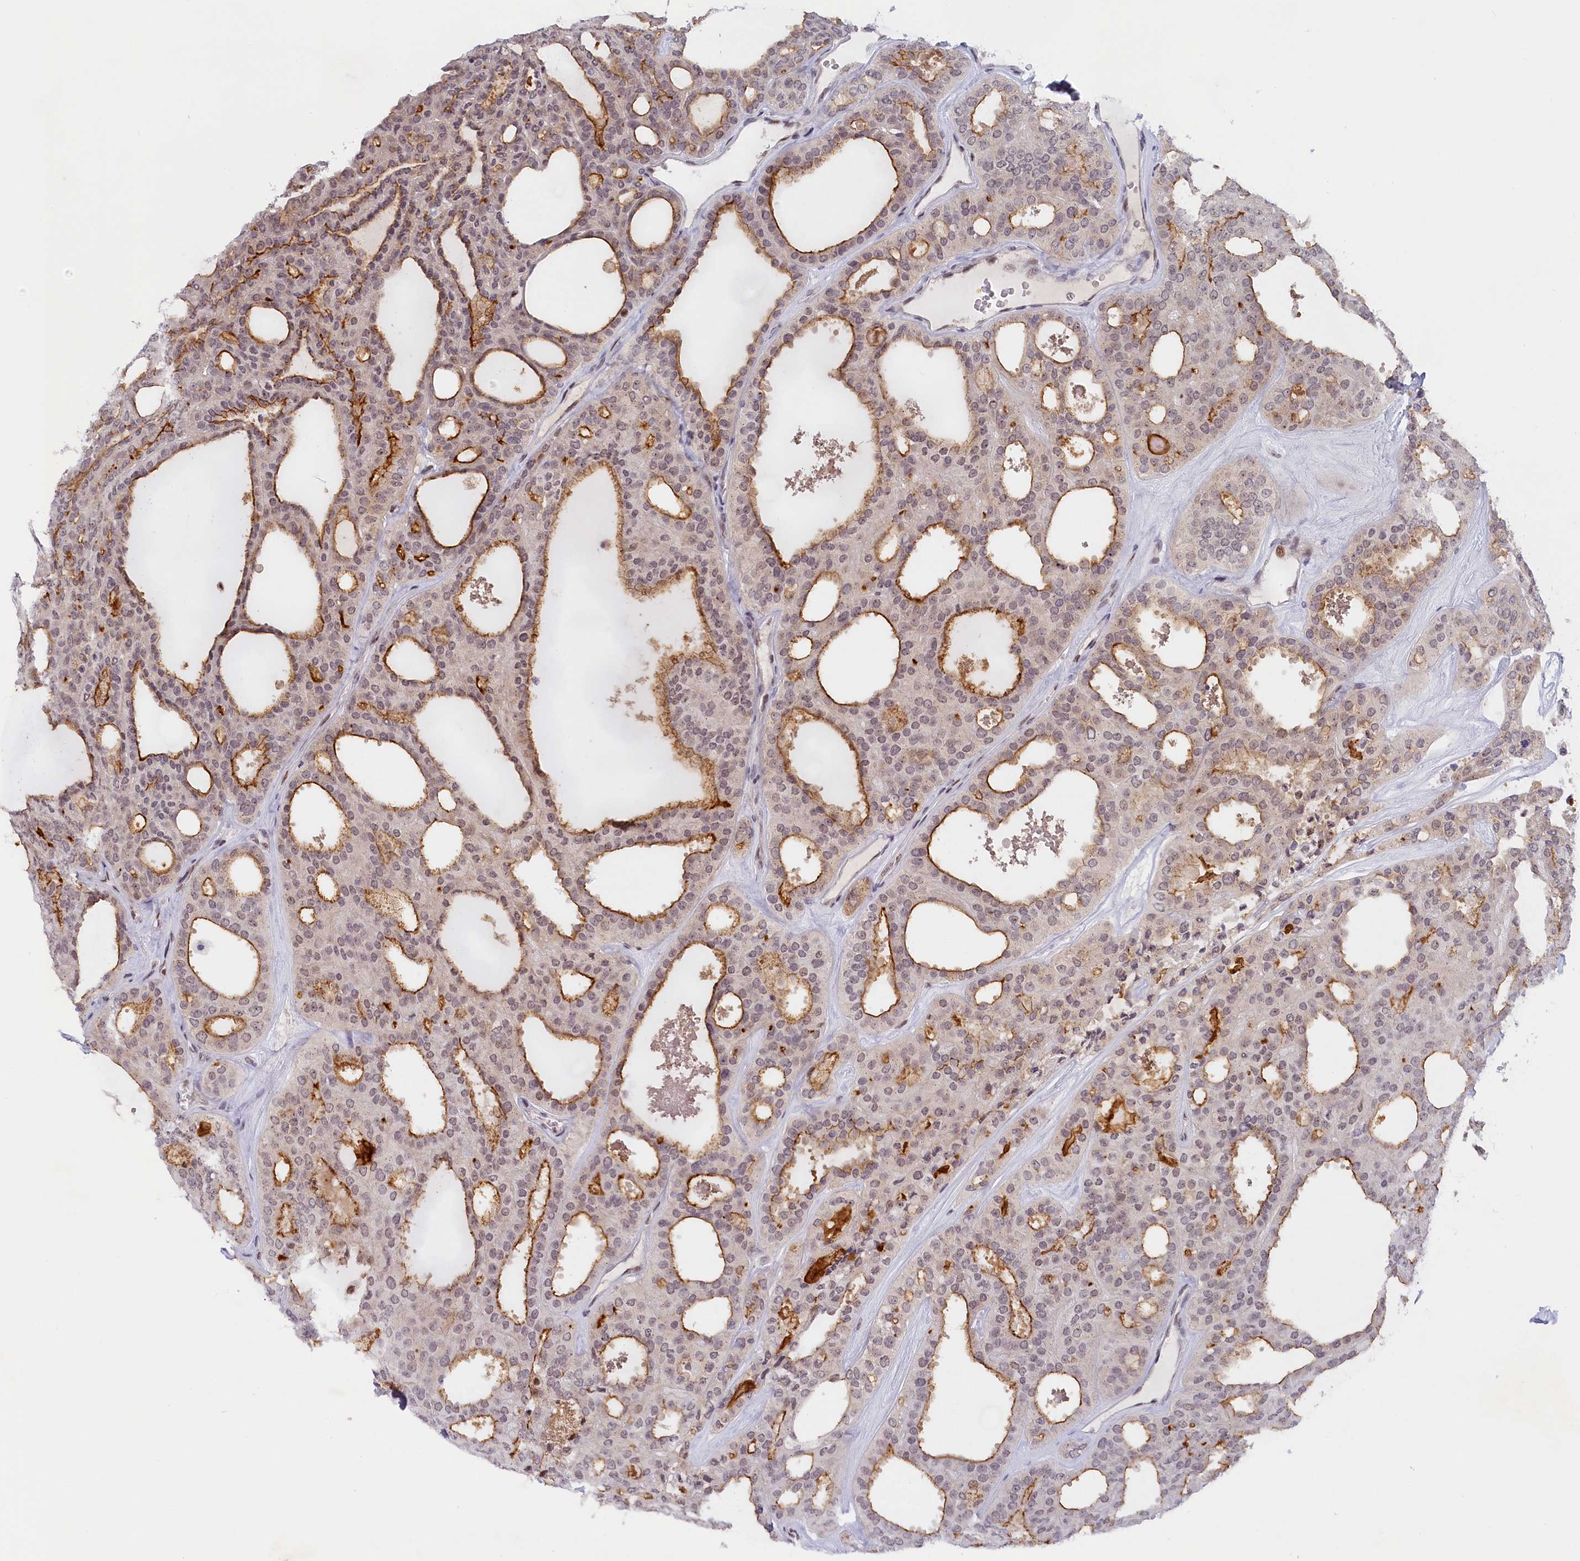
{"staining": {"intensity": "strong", "quantity": "25%-75%", "location": "cytoplasmic/membranous"}, "tissue": "thyroid cancer", "cell_type": "Tumor cells", "image_type": "cancer", "snomed": [{"axis": "morphology", "description": "Follicular adenoma carcinoma, NOS"}, {"axis": "topography", "description": "Thyroid gland"}], "caption": "A brown stain shows strong cytoplasmic/membranous staining of a protein in follicular adenoma carcinoma (thyroid) tumor cells.", "gene": "SEC31B", "patient": {"sex": "male", "age": 75}}